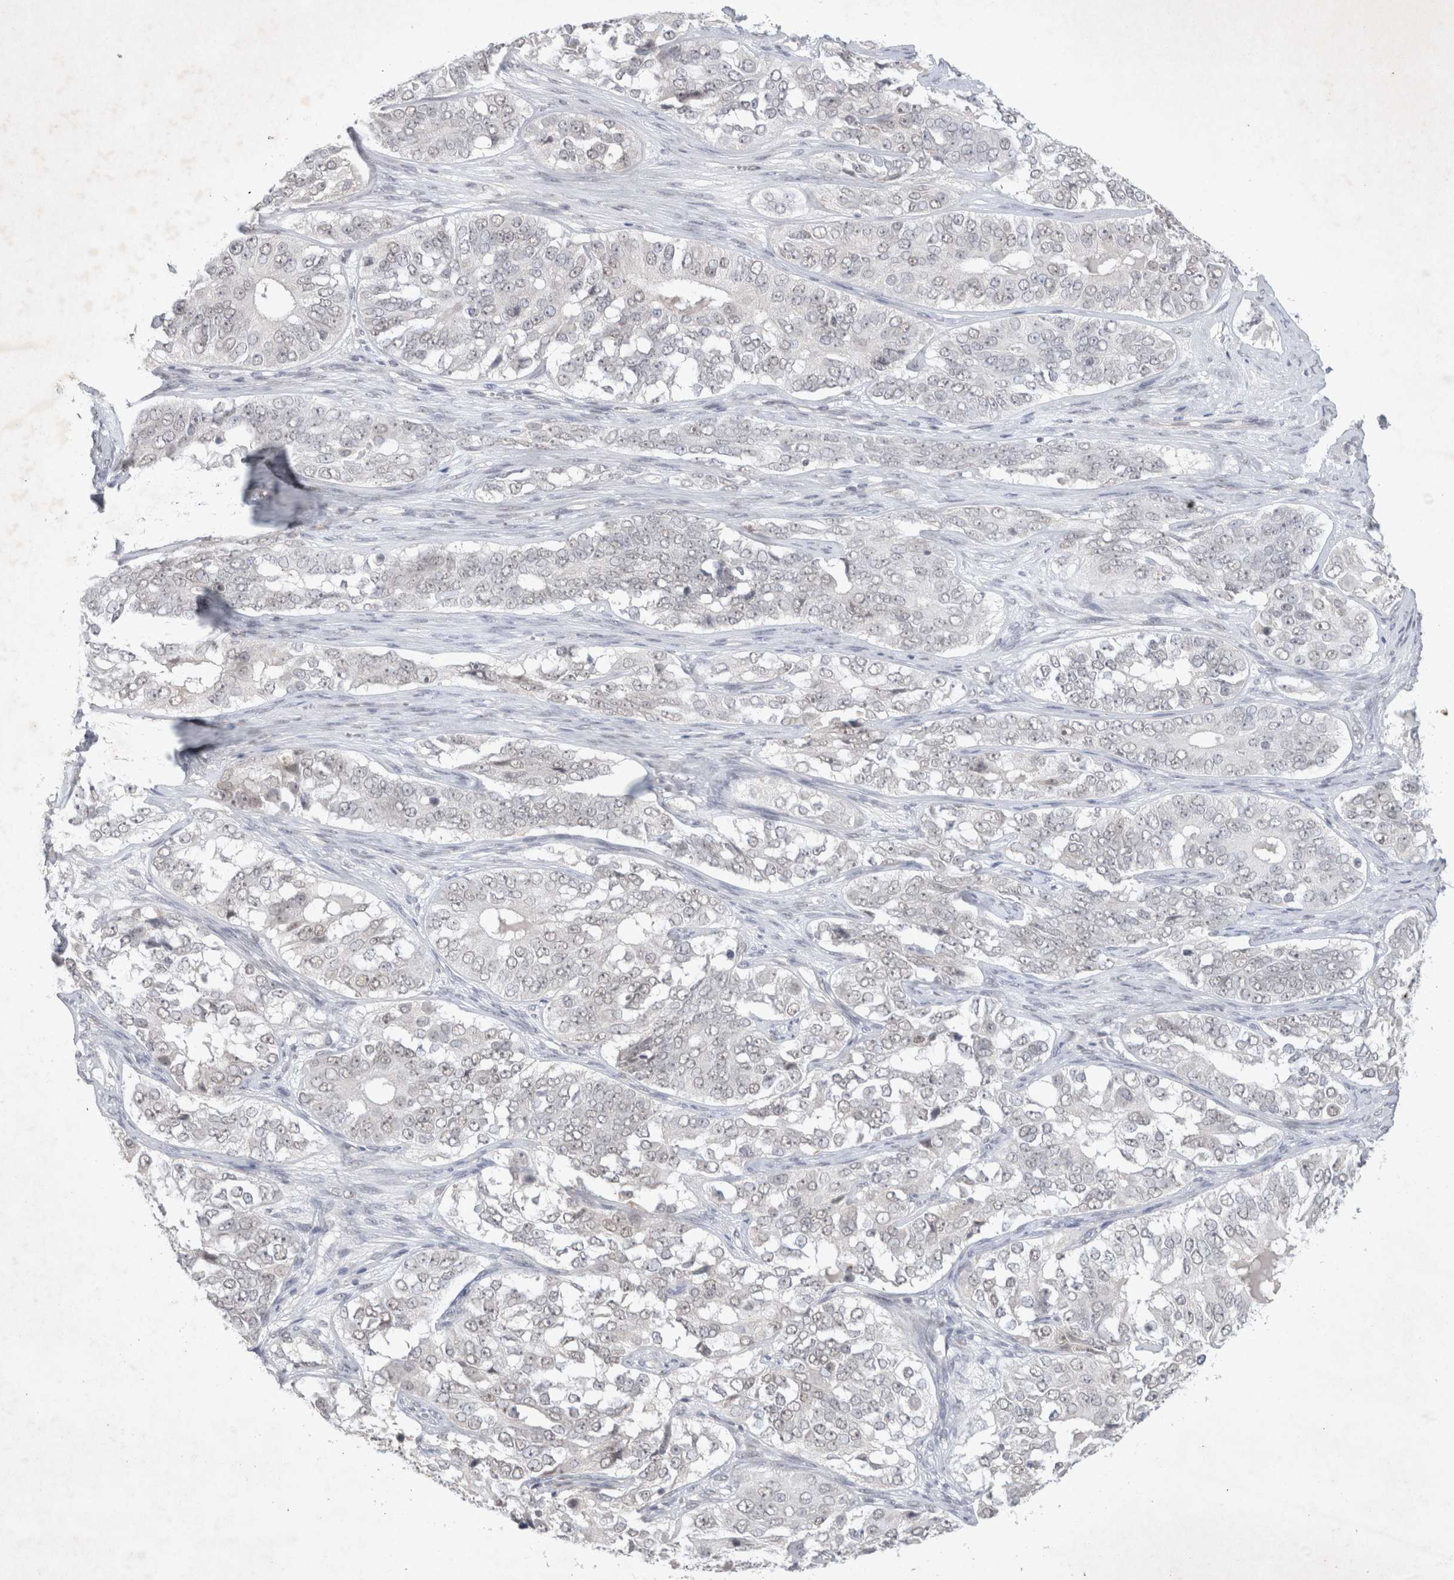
{"staining": {"intensity": "negative", "quantity": "none", "location": "none"}, "tissue": "ovarian cancer", "cell_type": "Tumor cells", "image_type": "cancer", "snomed": [{"axis": "morphology", "description": "Carcinoma, endometroid"}, {"axis": "topography", "description": "Ovary"}], "caption": "This is an IHC micrograph of ovarian cancer. There is no expression in tumor cells.", "gene": "FBXO42", "patient": {"sex": "female", "age": 51}}